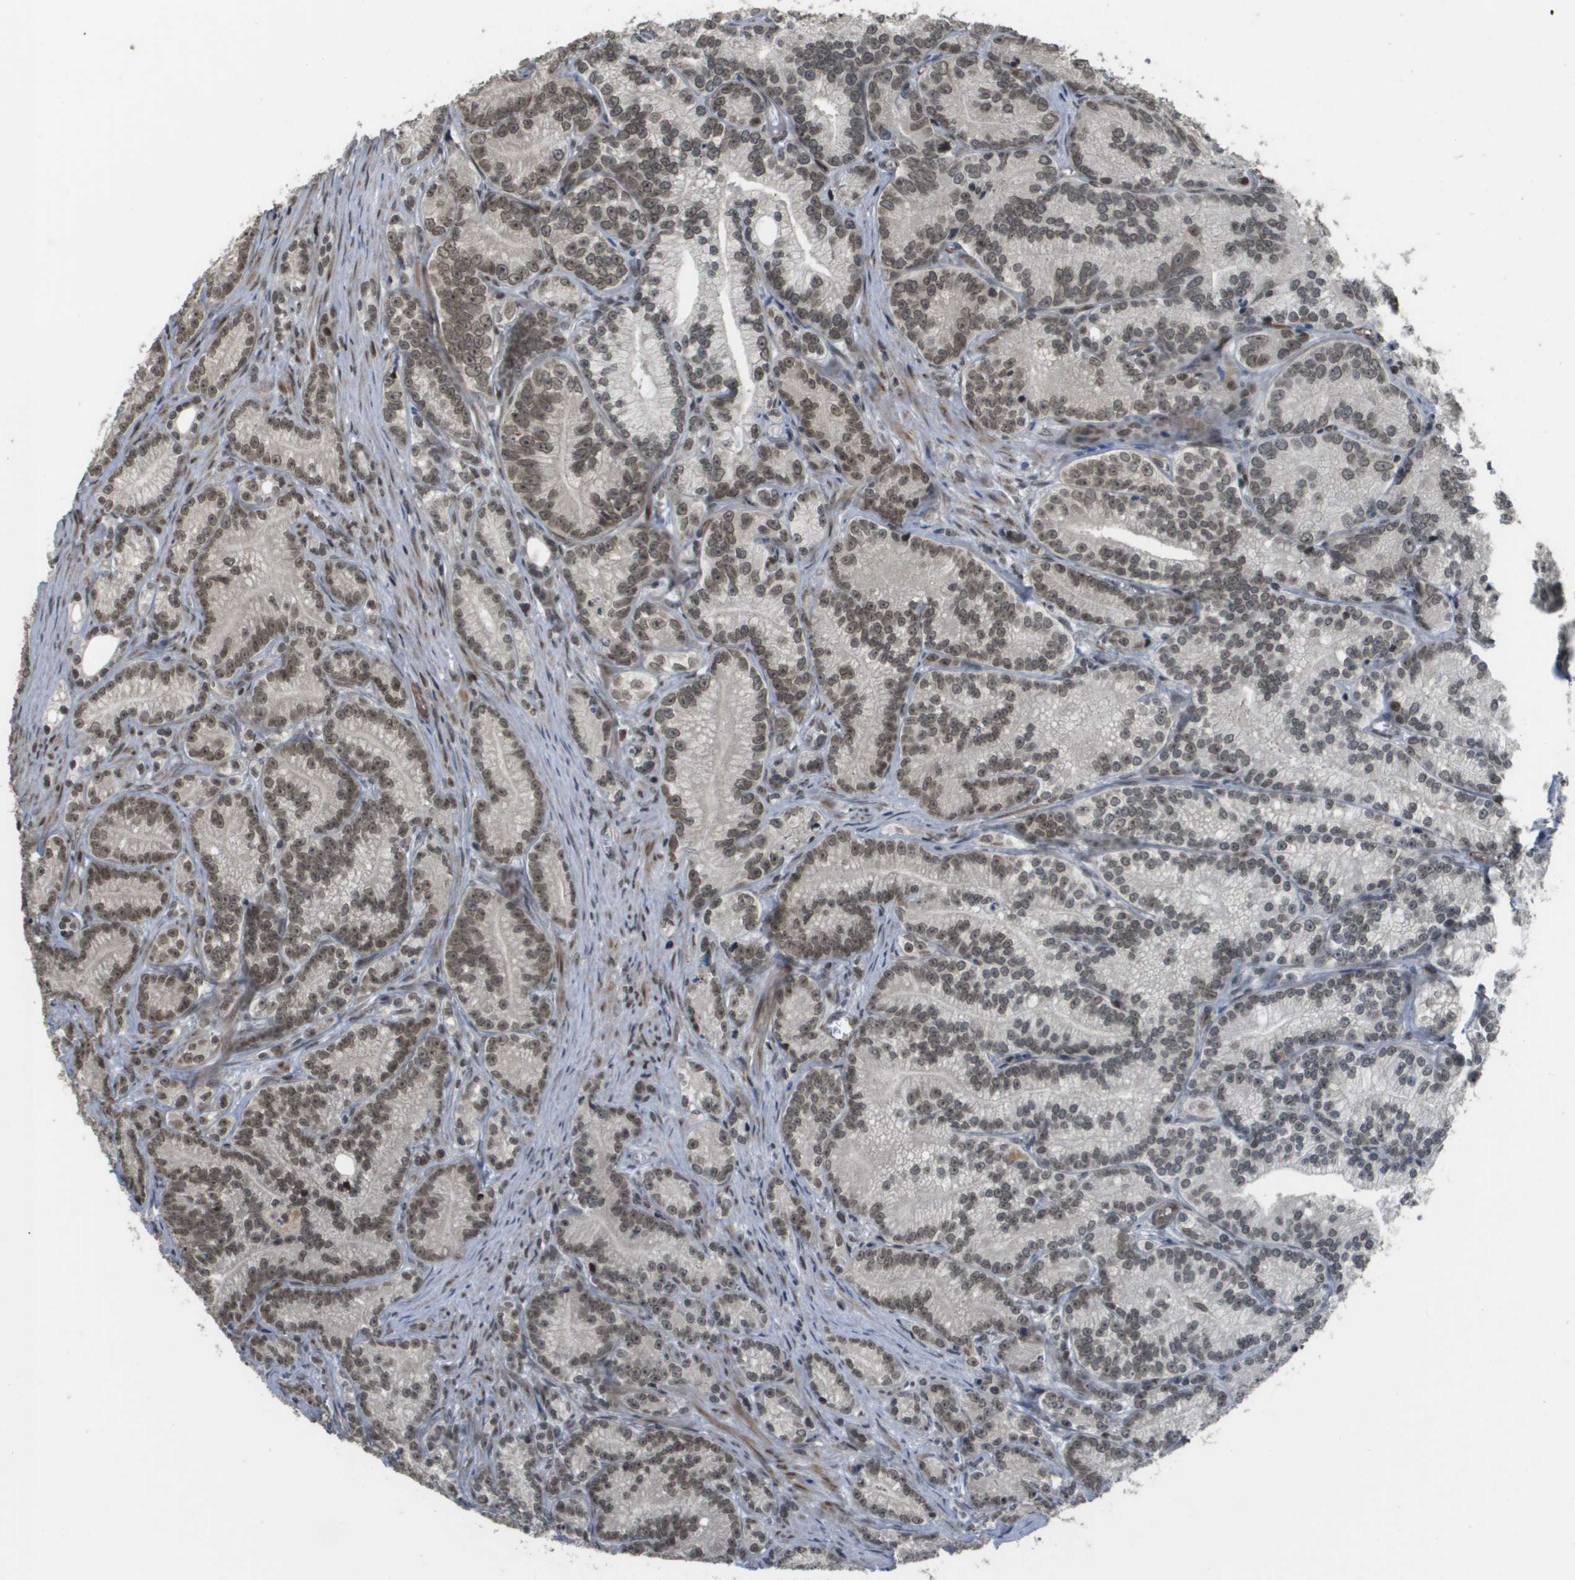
{"staining": {"intensity": "weak", "quantity": ">75%", "location": "nuclear"}, "tissue": "prostate cancer", "cell_type": "Tumor cells", "image_type": "cancer", "snomed": [{"axis": "morphology", "description": "Adenocarcinoma, Low grade"}, {"axis": "topography", "description": "Prostate"}], "caption": "Protein staining by IHC shows weak nuclear staining in approximately >75% of tumor cells in prostate adenocarcinoma (low-grade).", "gene": "KAT5", "patient": {"sex": "male", "age": 89}}